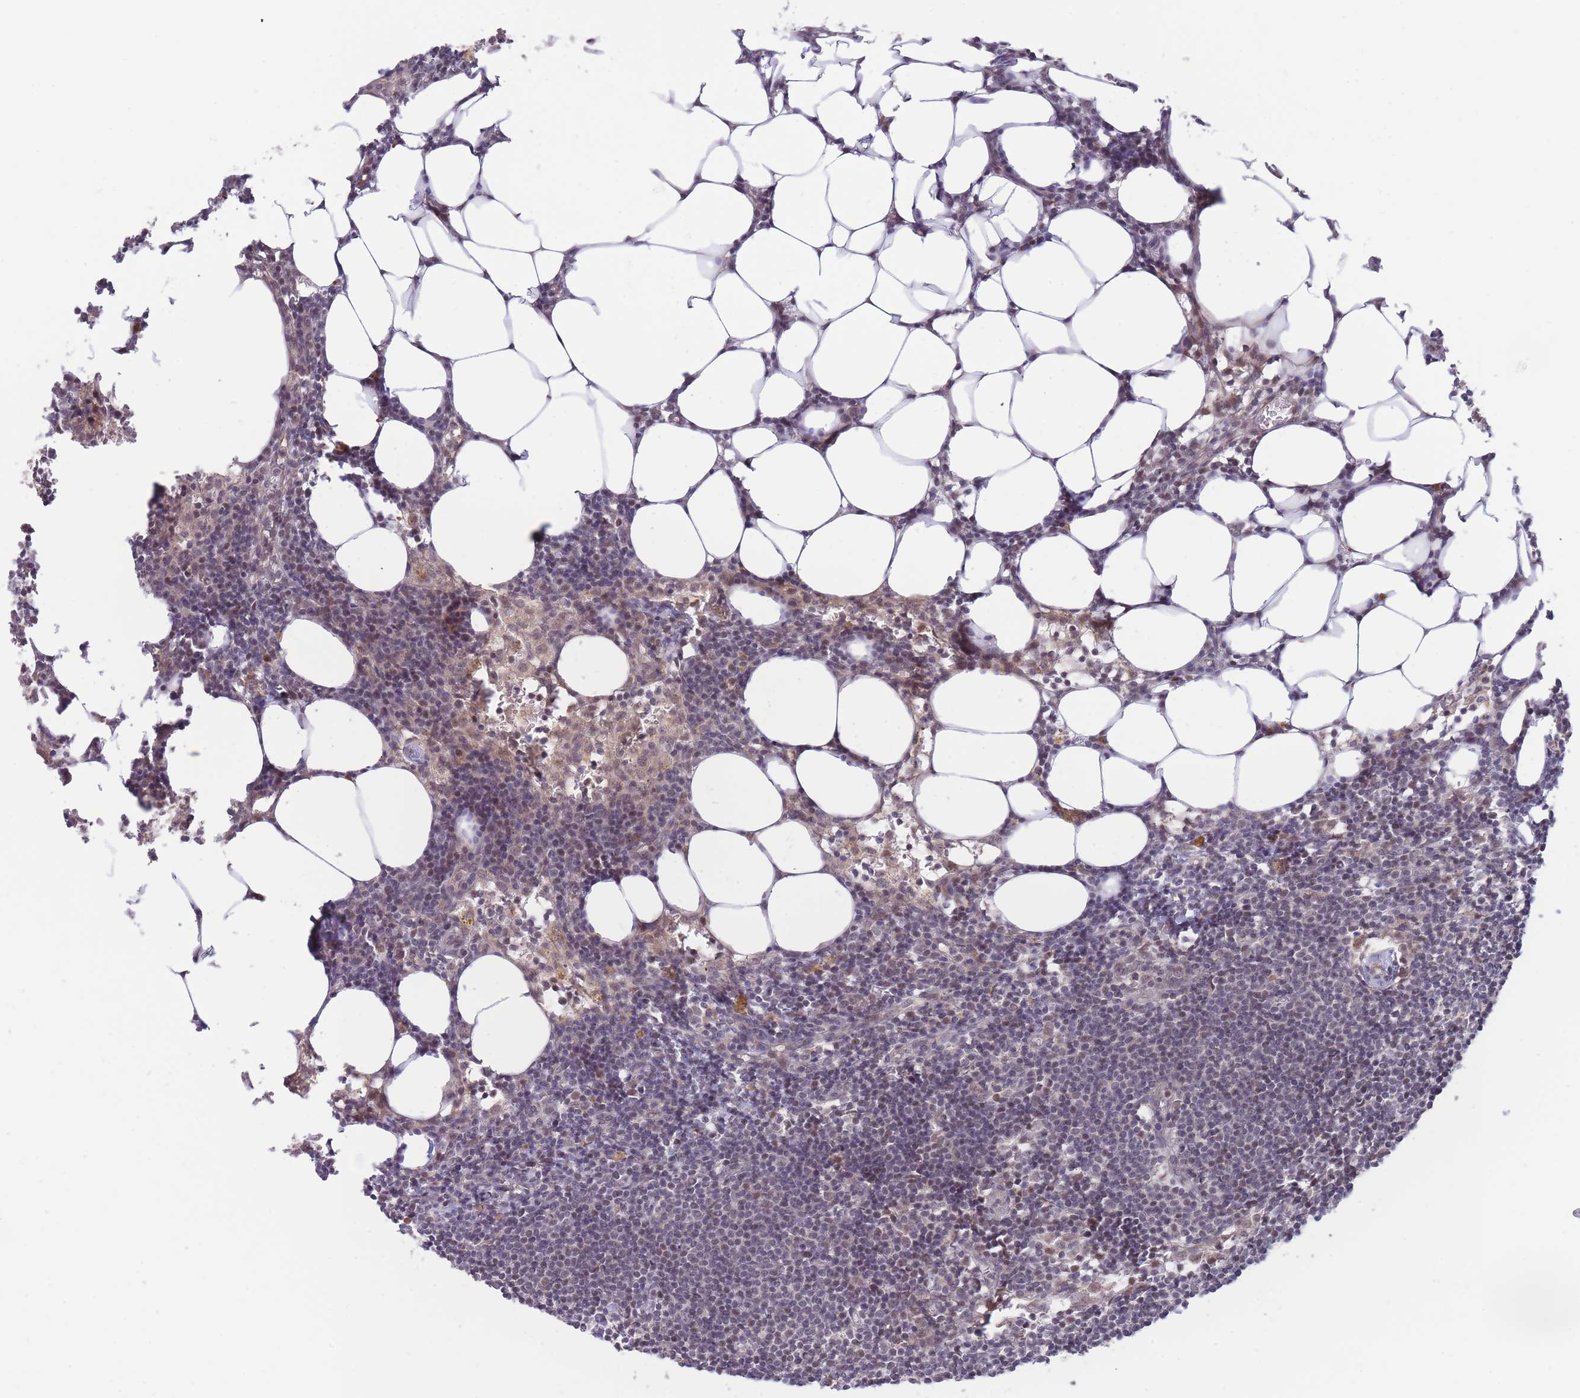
{"staining": {"intensity": "moderate", "quantity": ">75%", "location": "nuclear"}, "tissue": "lymph node", "cell_type": "Germinal center cells", "image_type": "normal", "snomed": [{"axis": "morphology", "description": "Normal tissue, NOS"}, {"axis": "topography", "description": "Lymph node"}], "caption": "The photomicrograph demonstrates a brown stain indicating the presence of a protein in the nuclear of germinal center cells in lymph node. The protein is shown in brown color, while the nuclei are stained blue.", "gene": "BOD1L1", "patient": {"sex": "female", "age": 30}}